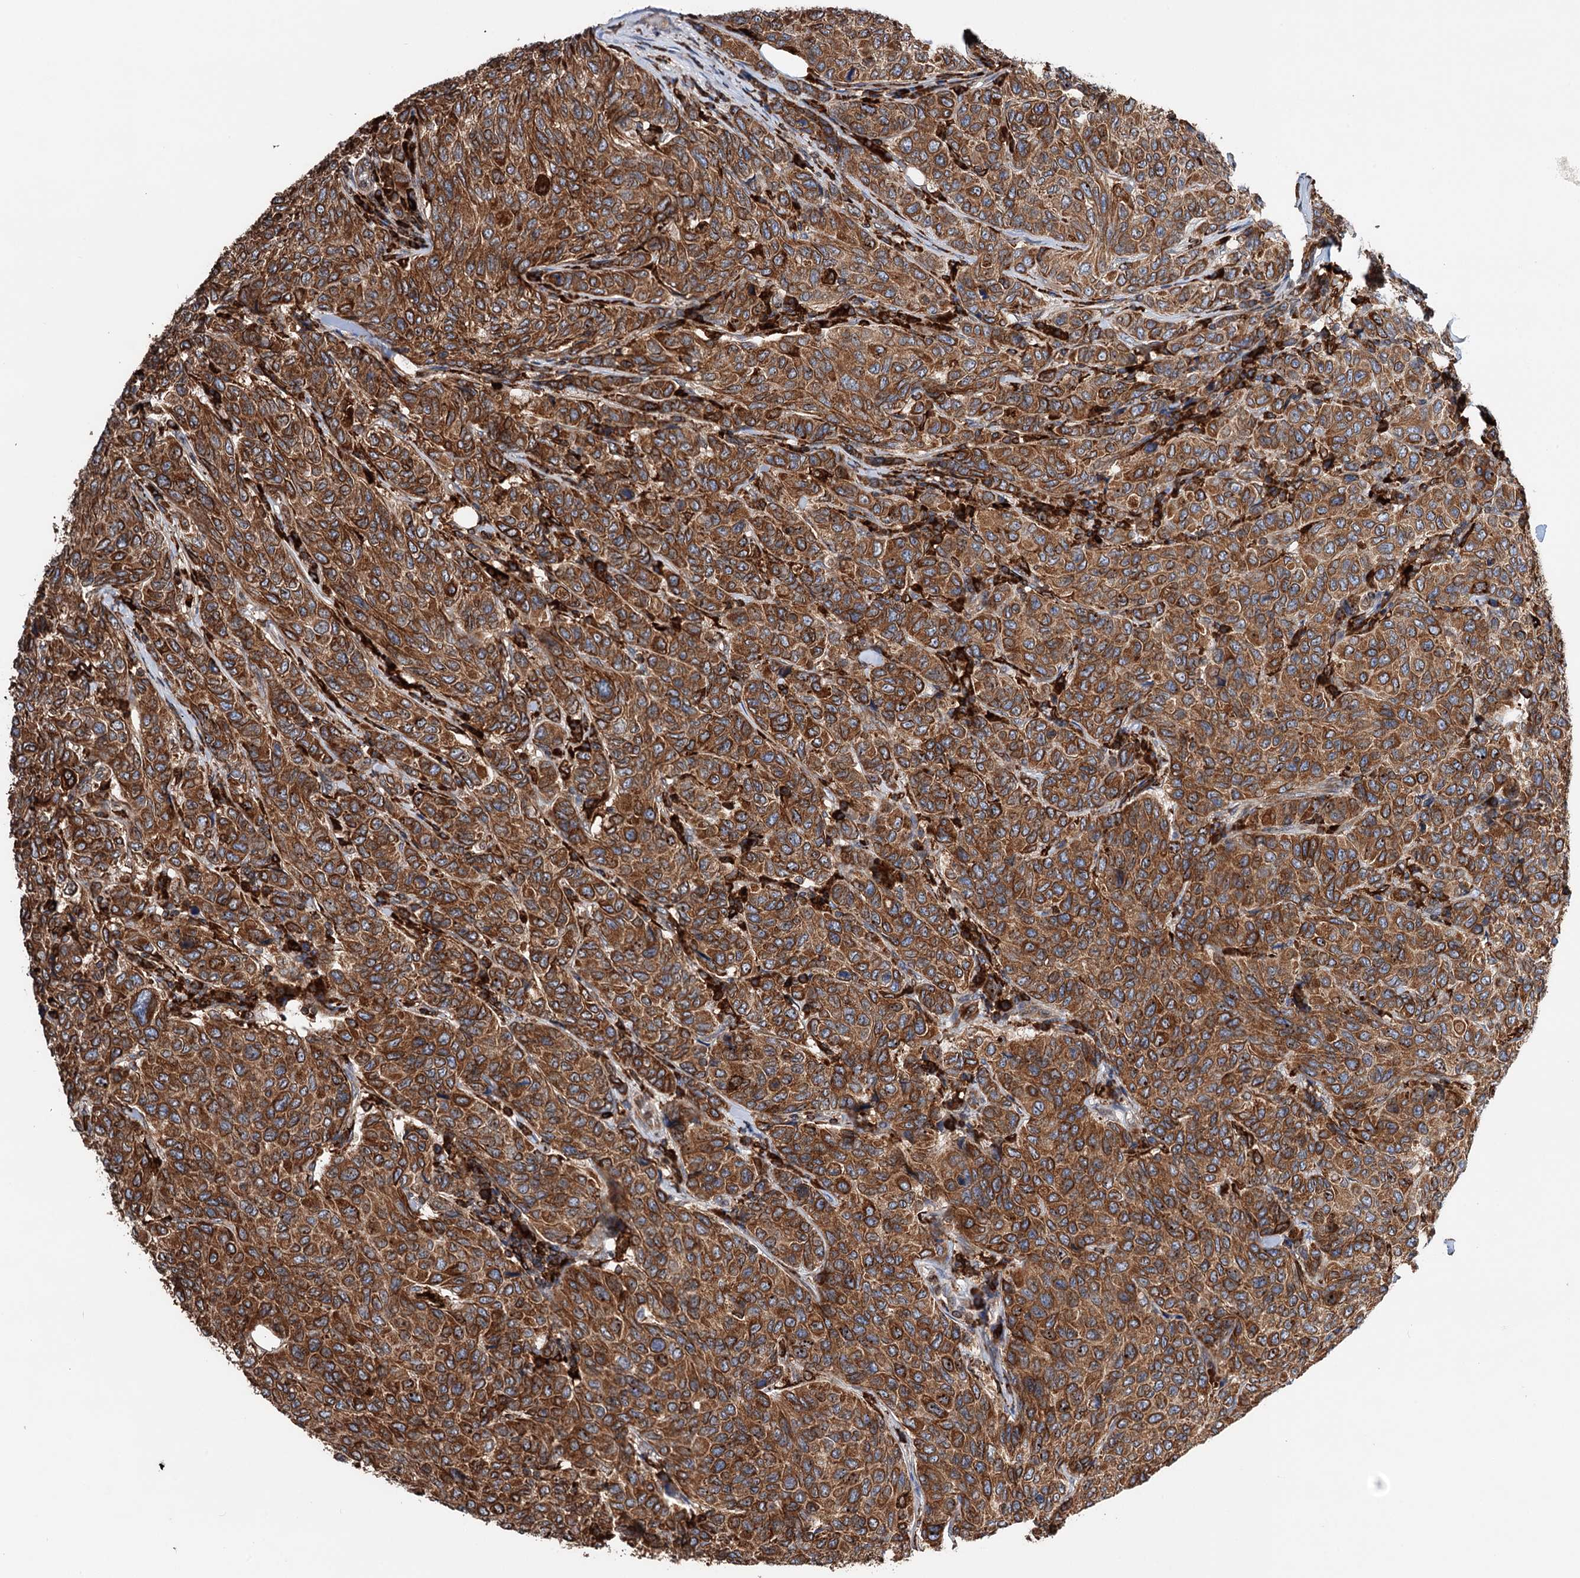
{"staining": {"intensity": "strong", "quantity": ">75%", "location": "cytoplasmic/membranous"}, "tissue": "breast cancer", "cell_type": "Tumor cells", "image_type": "cancer", "snomed": [{"axis": "morphology", "description": "Duct carcinoma"}, {"axis": "topography", "description": "Breast"}], "caption": "Breast intraductal carcinoma stained for a protein reveals strong cytoplasmic/membranous positivity in tumor cells. The staining was performed using DAB (3,3'-diaminobenzidine), with brown indicating positive protein expression. Nuclei are stained blue with hematoxylin.", "gene": "ERP29", "patient": {"sex": "female", "age": 55}}